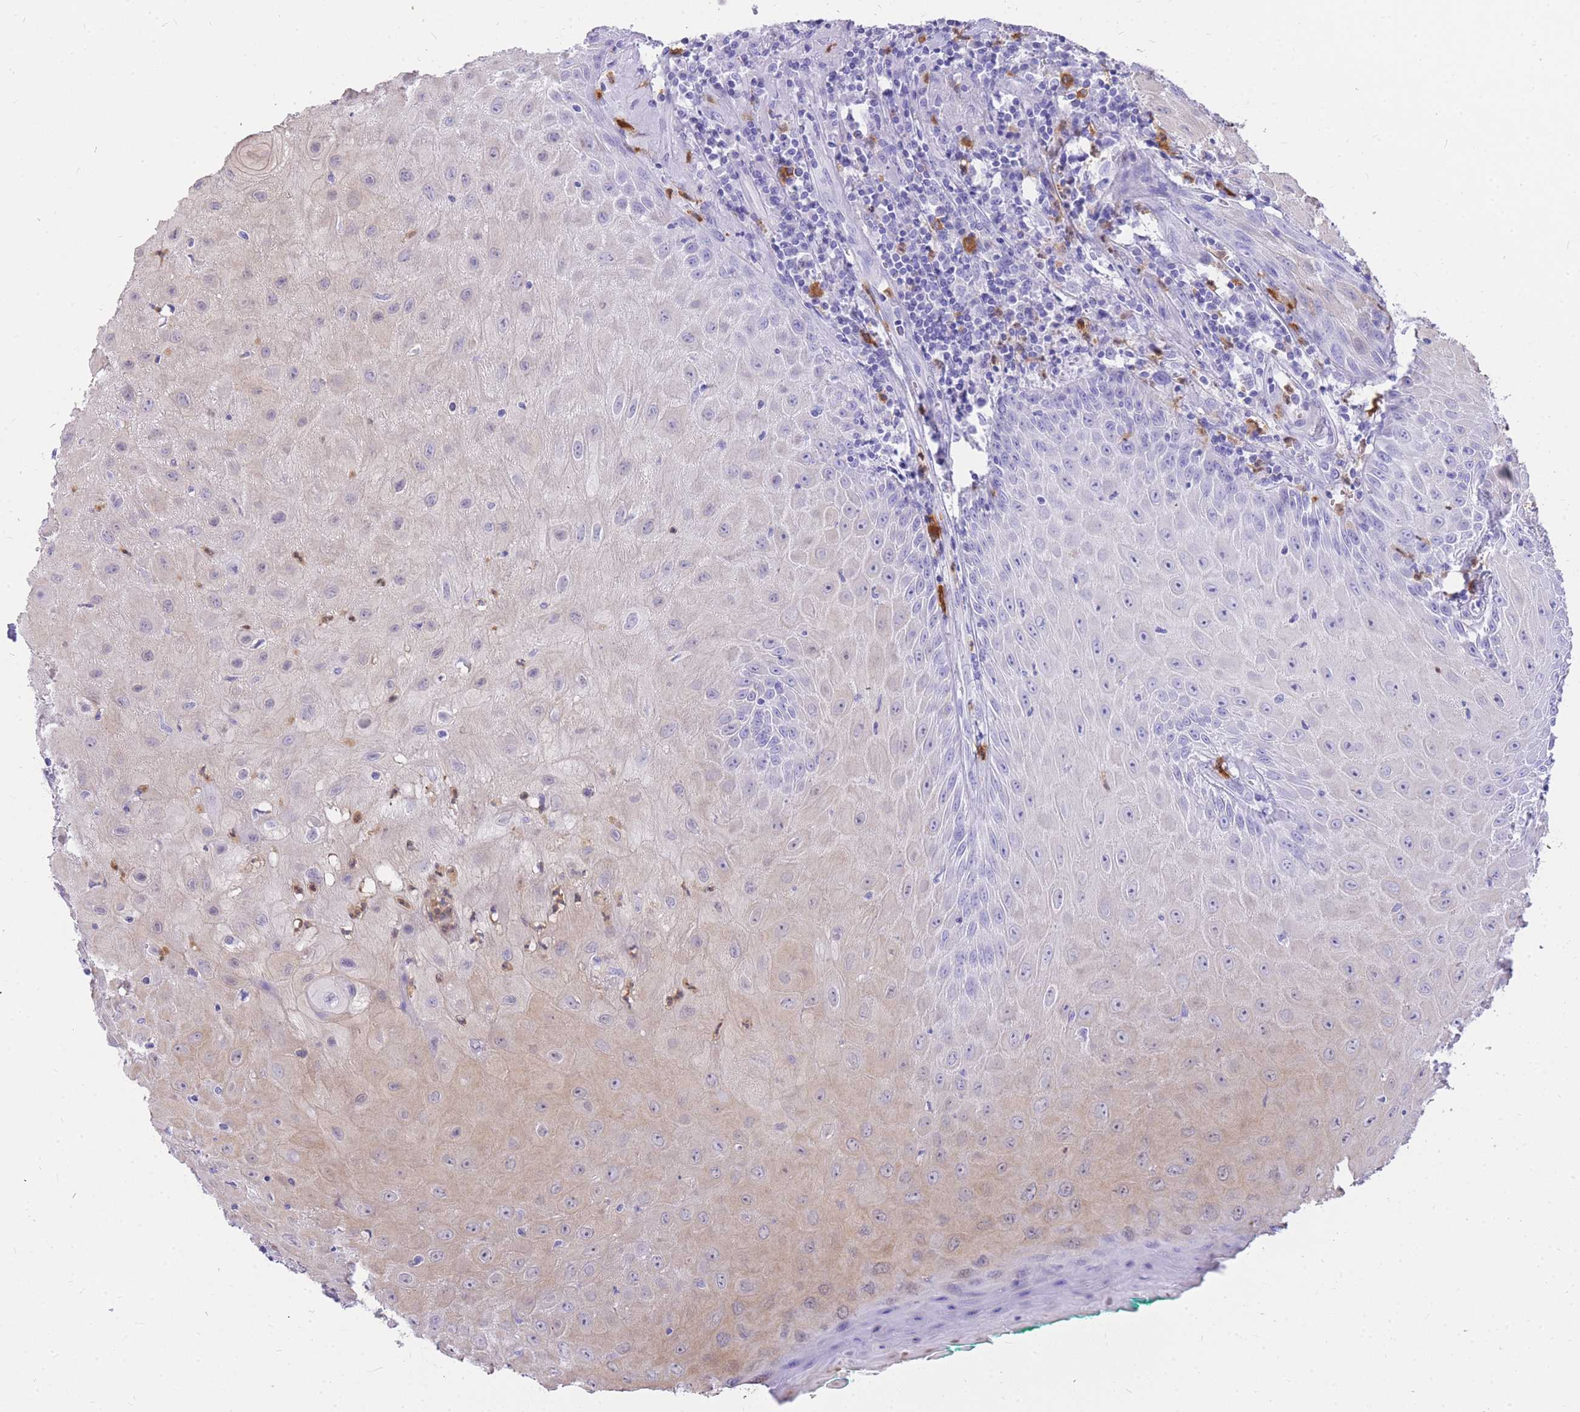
{"staining": {"intensity": "weak", "quantity": "25%-75%", "location": "cytoplasmic/membranous"}, "tissue": "head and neck cancer", "cell_type": "Tumor cells", "image_type": "cancer", "snomed": [{"axis": "morphology", "description": "Normal tissue, NOS"}, {"axis": "morphology", "description": "Squamous cell carcinoma, NOS"}, {"axis": "topography", "description": "Oral tissue"}, {"axis": "topography", "description": "Head-Neck"}], "caption": "Tumor cells demonstrate low levels of weak cytoplasmic/membranous expression in about 25%-75% of cells in human head and neck cancer. The staining was performed using DAB to visualize the protein expression in brown, while the nuclei were stained in blue with hematoxylin (Magnification: 20x).", "gene": "HERC1", "patient": {"sex": "female", "age": 70}}